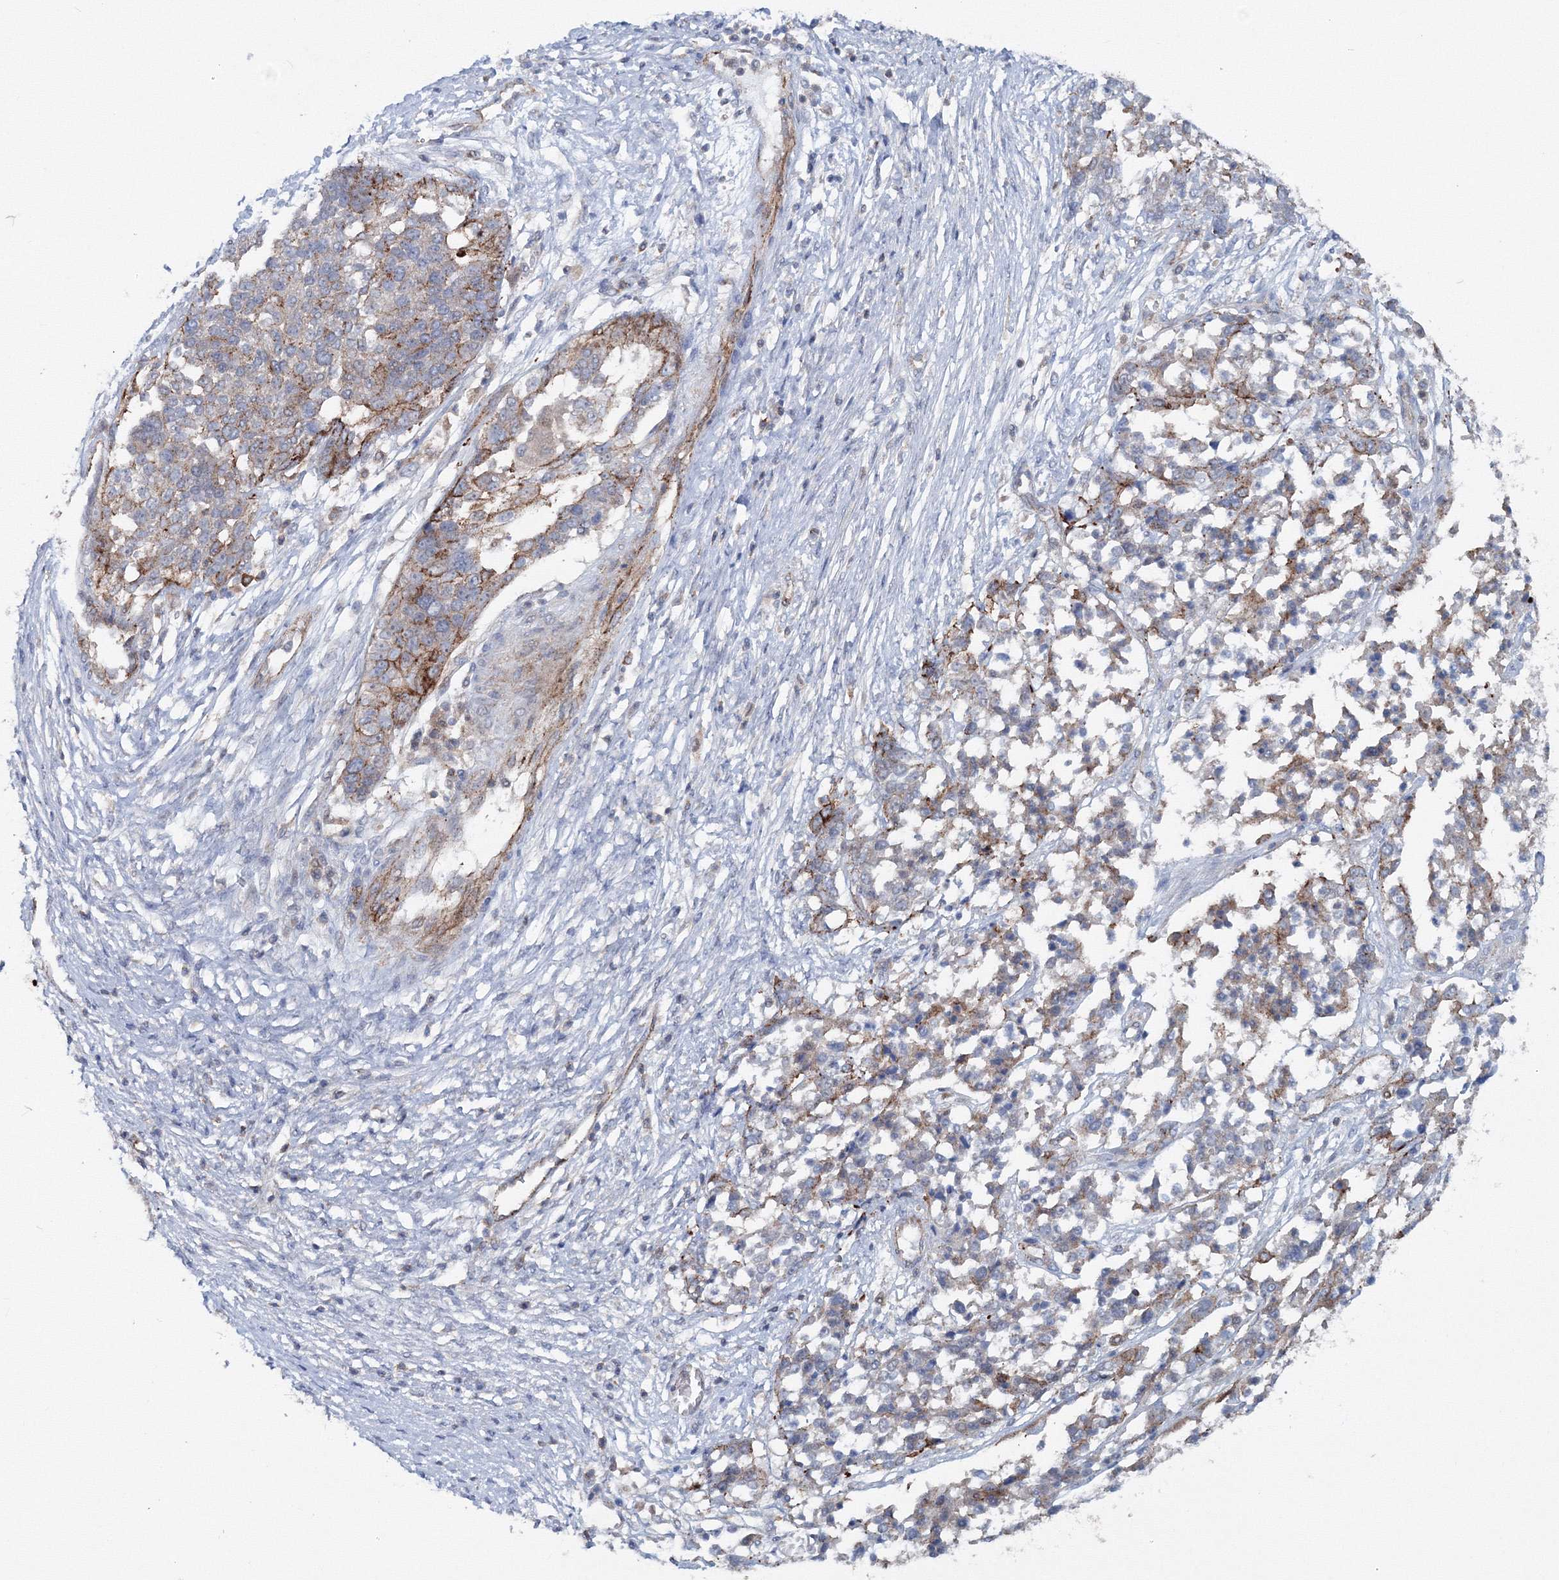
{"staining": {"intensity": "moderate", "quantity": "25%-75%", "location": "cytoplasmic/membranous"}, "tissue": "ovarian cancer", "cell_type": "Tumor cells", "image_type": "cancer", "snomed": [{"axis": "morphology", "description": "Cystadenocarcinoma, serous, NOS"}, {"axis": "topography", "description": "Ovary"}], "caption": "Immunohistochemical staining of ovarian serous cystadenocarcinoma exhibits medium levels of moderate cytoplasmic/membranous protein expression in about 25%-75% of tumor cells.", "gene": "GGA2", "patient": {"sex": "female", "age": 44}}